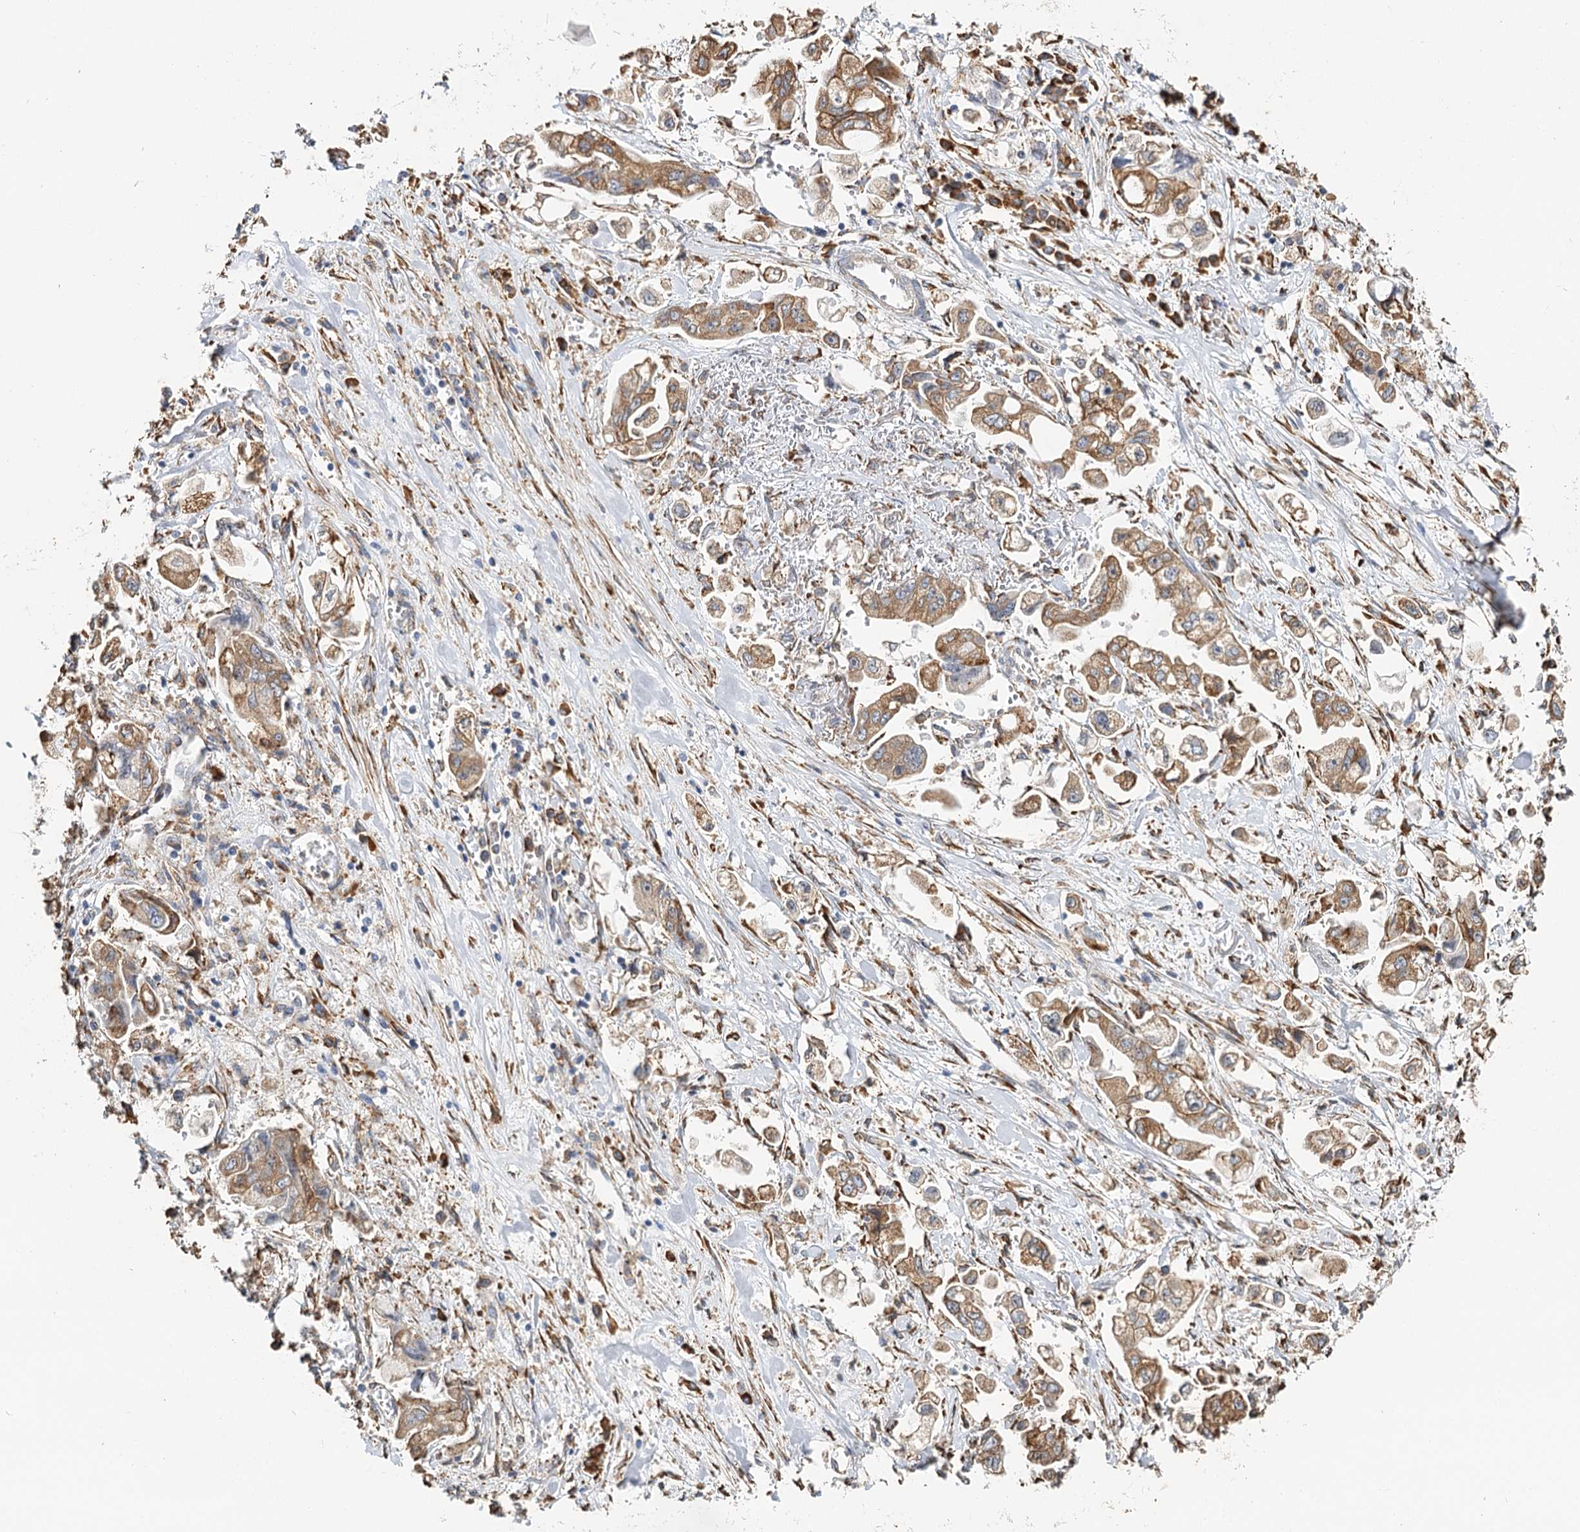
{"staining": {"intensity": "strong", "quantity": ">75%", "location": "cytoplasmic/membranous"}, "tissue": "stomach cancer", "cell_type": "Tumor cells", "image_type": "cancer", "snomed": [{"axis": "morphology", "description": "Adenocarcinoma, NOS"}, {"axis": "topography", "description": "Stomach"}], "caption": "About >75% of tumor cells in stomach cancer (adenocarcinoma) exhibit strong cytoplasmic/membranous protein staining as visualized by brown immunohistochemical staining.", "gene": "VEGFA", "patient": {"sex": "male", "age": 62}}